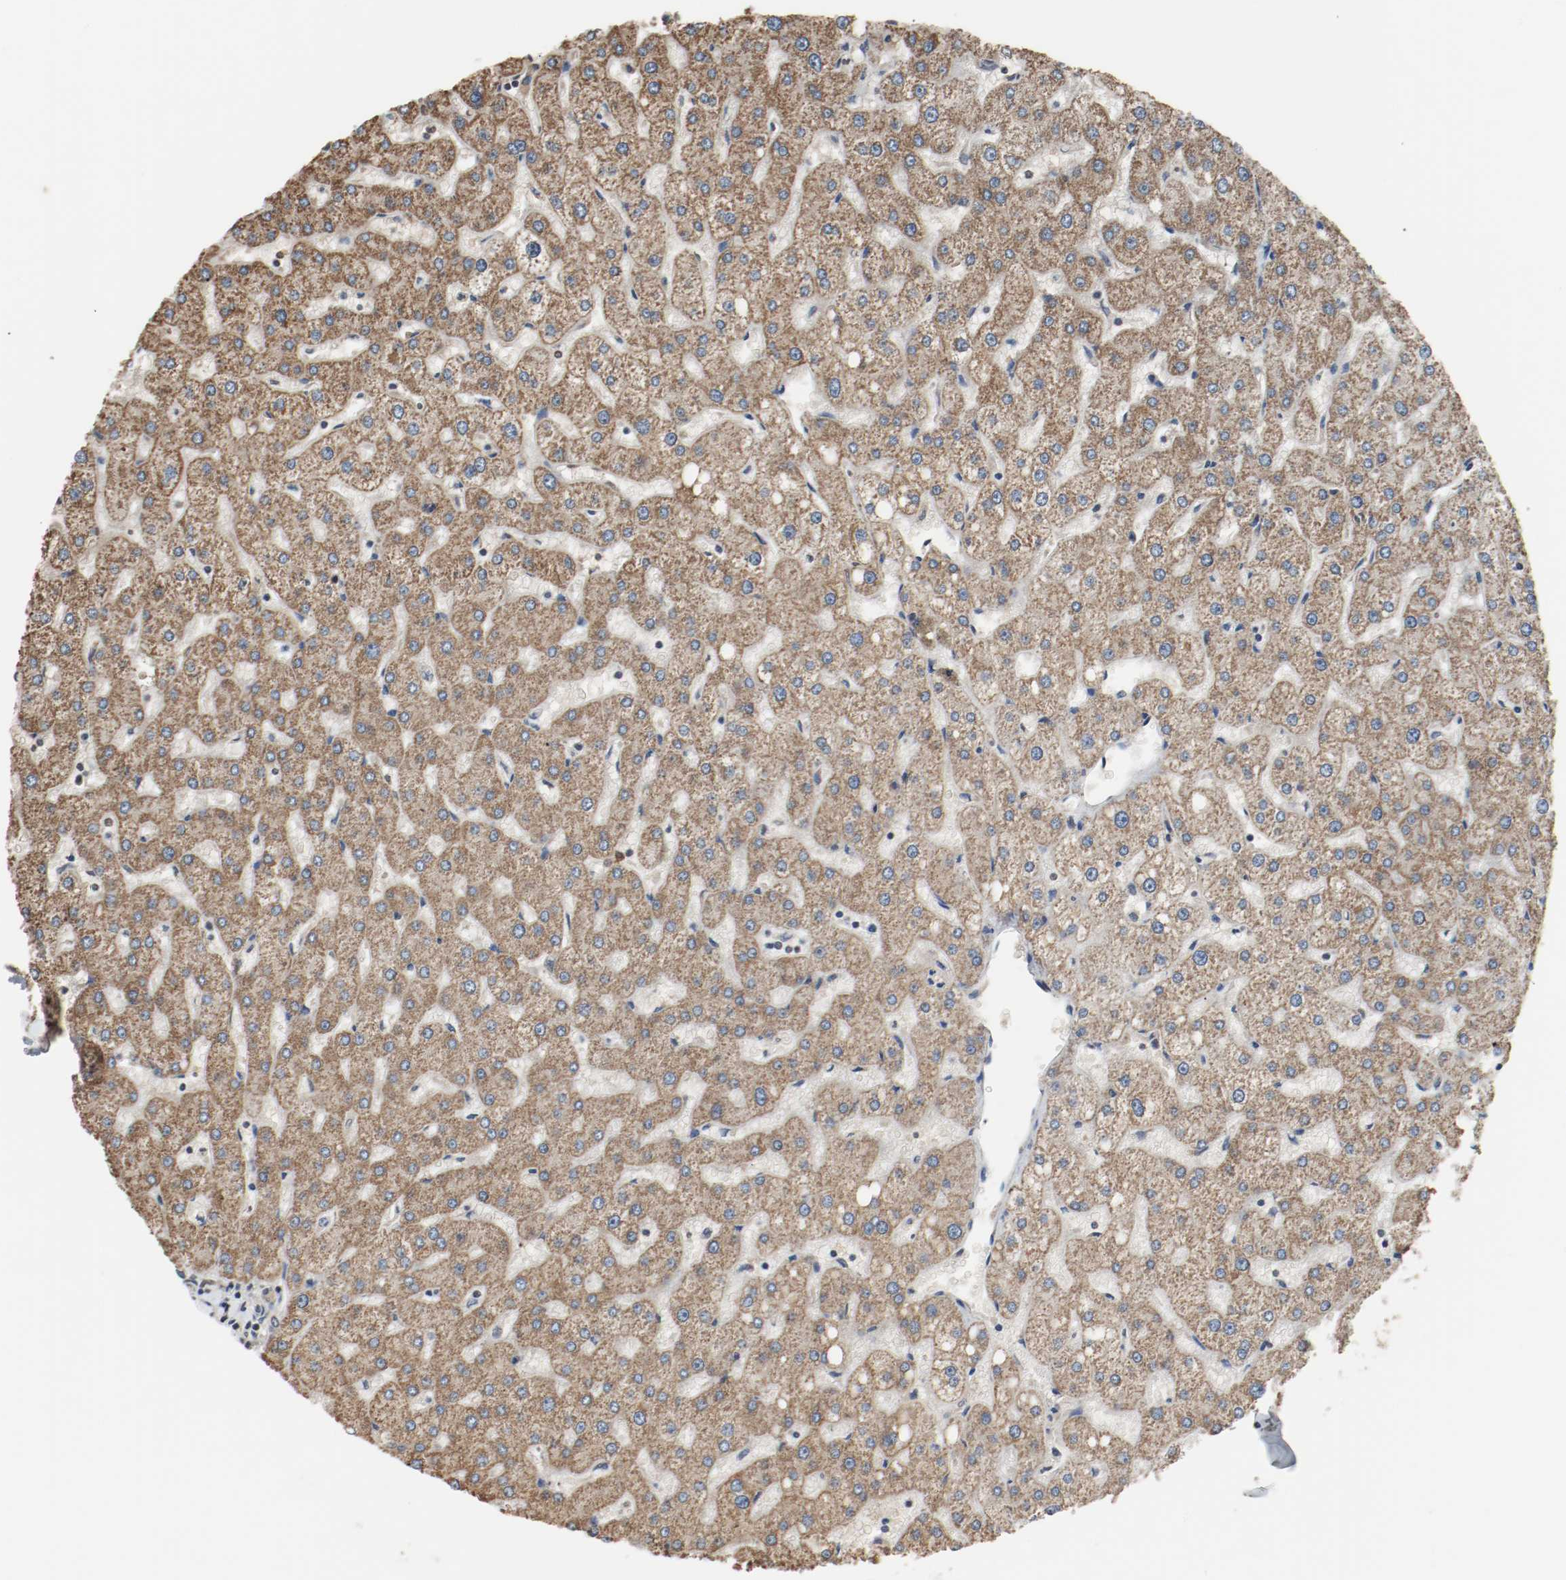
{"staining": {"intensity": "negative", "quantity": "none", "location": "none"}, "tissue": "liver", "cell_type": "Cholangiocytes", "image_type": "normal", "snomed": [{"axis": "morphology", "description": "Normal tissue, NOS"}, {"axis": "topography", "description": "Liver"}], "caption": "Immunohistochemistry (IHC) image of normal human liver stained for a protein (brown), which demonstrates no positivity in cholangiocytes.", "gene": "RTN4", "patient": {"sex": "male", "age": 67}}